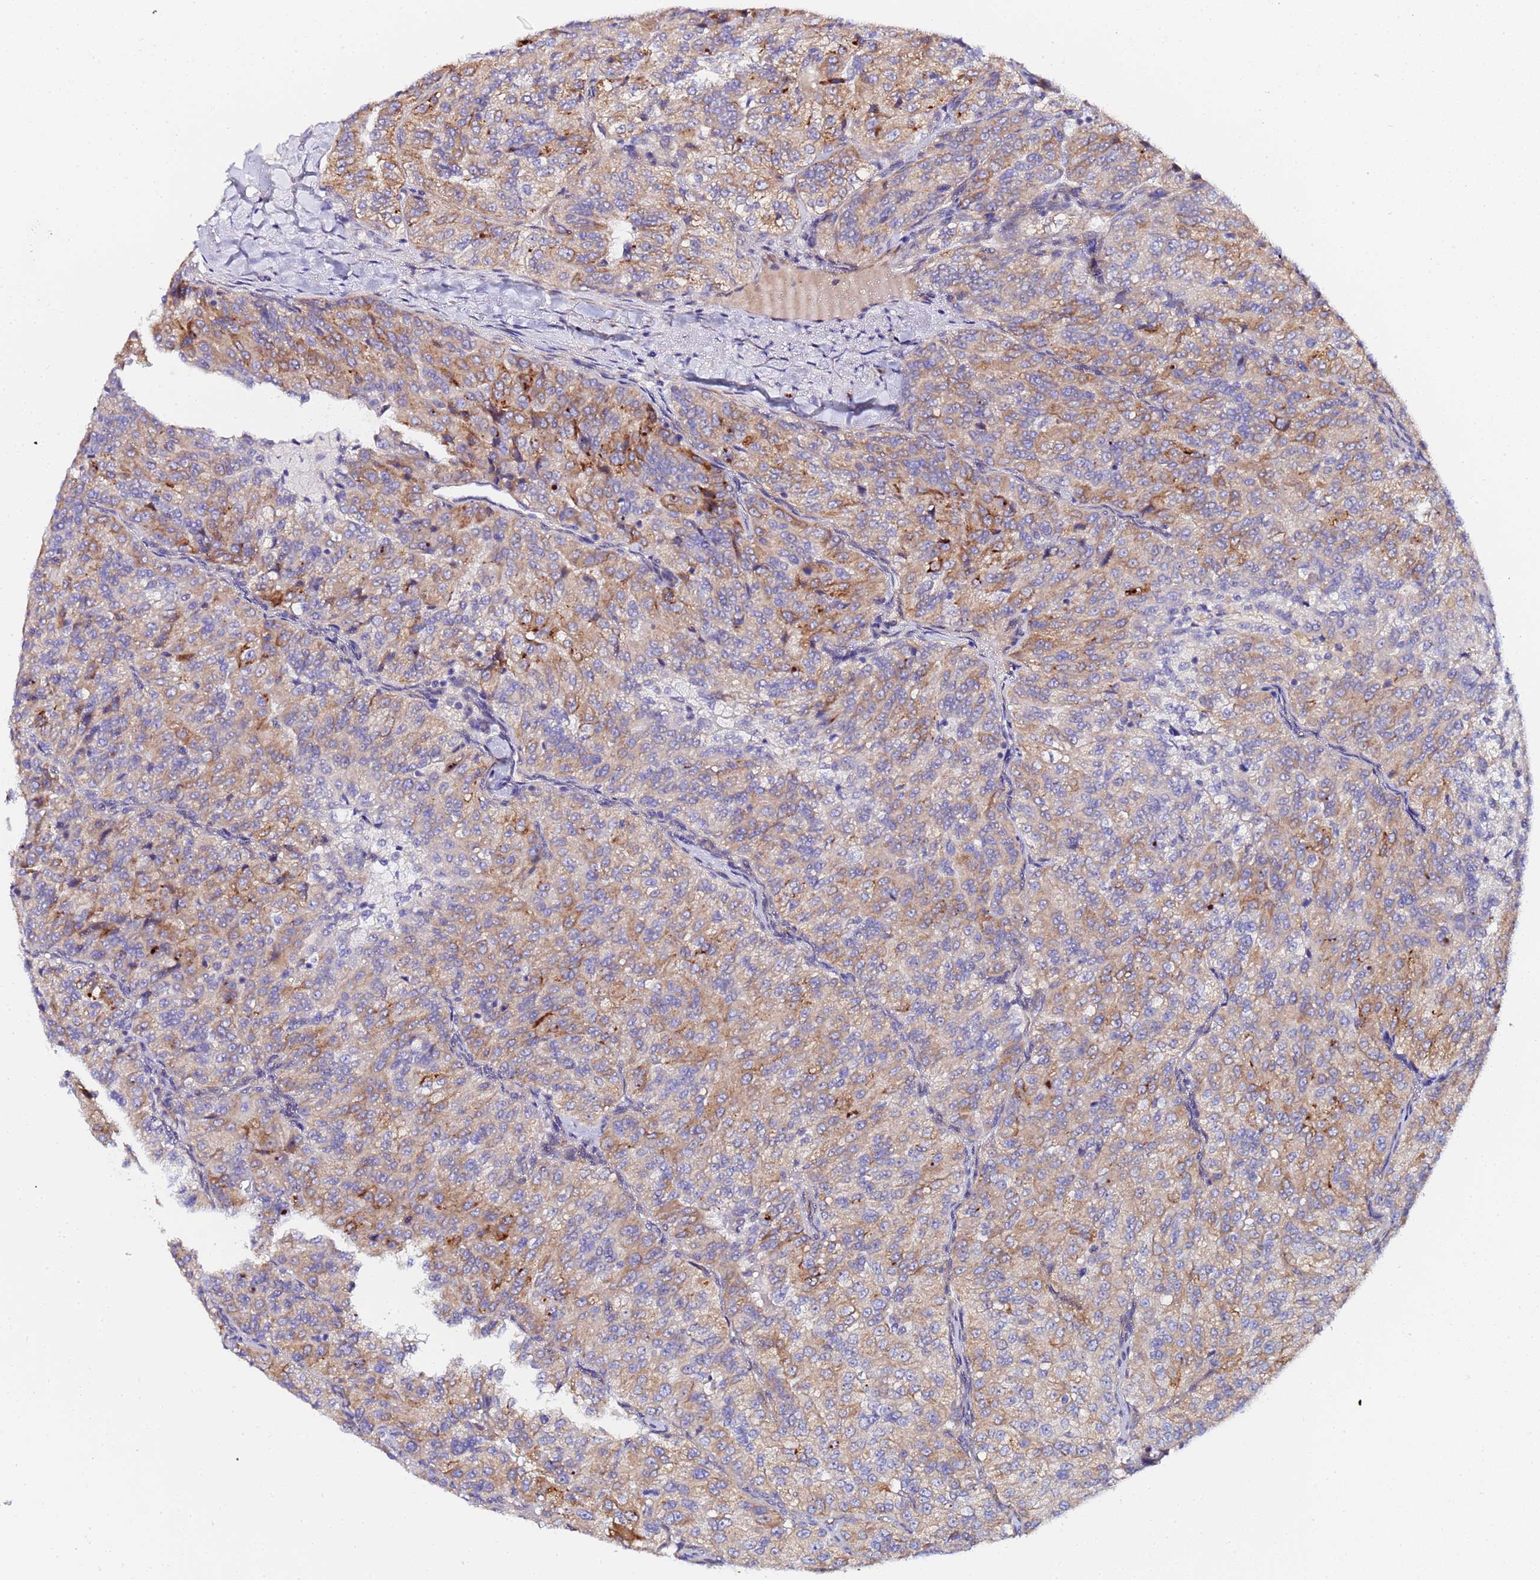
{"staining": {"intensity": "moderate", "quantity": ">75%", "location": "cytoplasmic/membranous"}, "tissue": "renal cancer", "cell_type": "Tumor cells", "image_type": "cancer", "snomed": [{"axis": "morphology", "description": "Adenocarcinoma, NOS"}, {"axis": "topography", "description": "Kidney"}], "caption": "The image displays immunohistochemical staining of renal cancer (adenocarcinoma). There is moderate cytoplasmic/membranous expression is appreciated in approximately >75% of tumor cells.", "gene": "JRKL", "patient": {"sex": "female", "age": 63}}